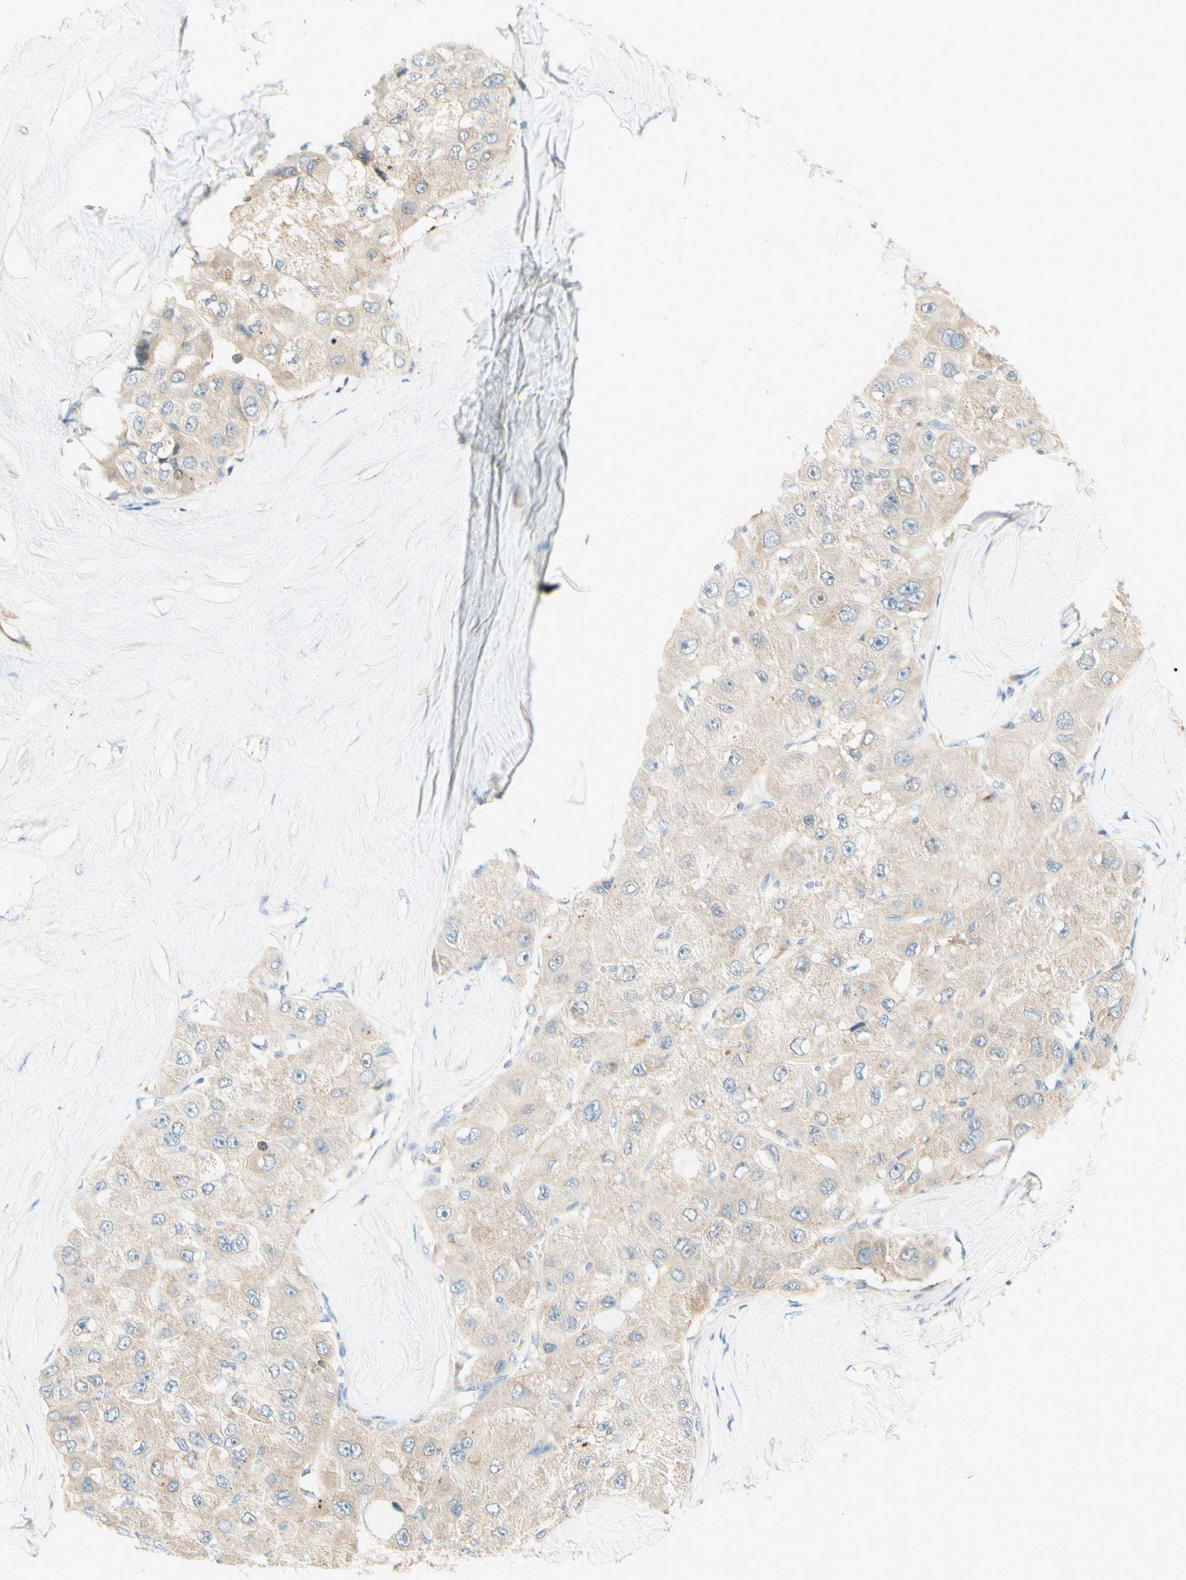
{"staining": {"intensity": "weak", "quantity": ">75%", "location": "cytoplasmic/membranous"}, "tissue": "liver cancer", "cell_type": "Tumor cells", "image_type": "cancer", "snomed": [{"axis": "morphology", "description": "Carcinoma, Hepatocellular, NOS"}, {"axis": "topography", "description": "Liver"}], "caption": "Immunohistochemistry (IHC) (DAB (3,3'-diaminobenzidine)) staining of human liver cancer (hepatocellular carcinoma) reveals weak cytoplasmic/membranous protein positivity in approximately >75% of tumor cells.", "gene": "PROM1", "patient": {"sex": "male", "age": 80}}